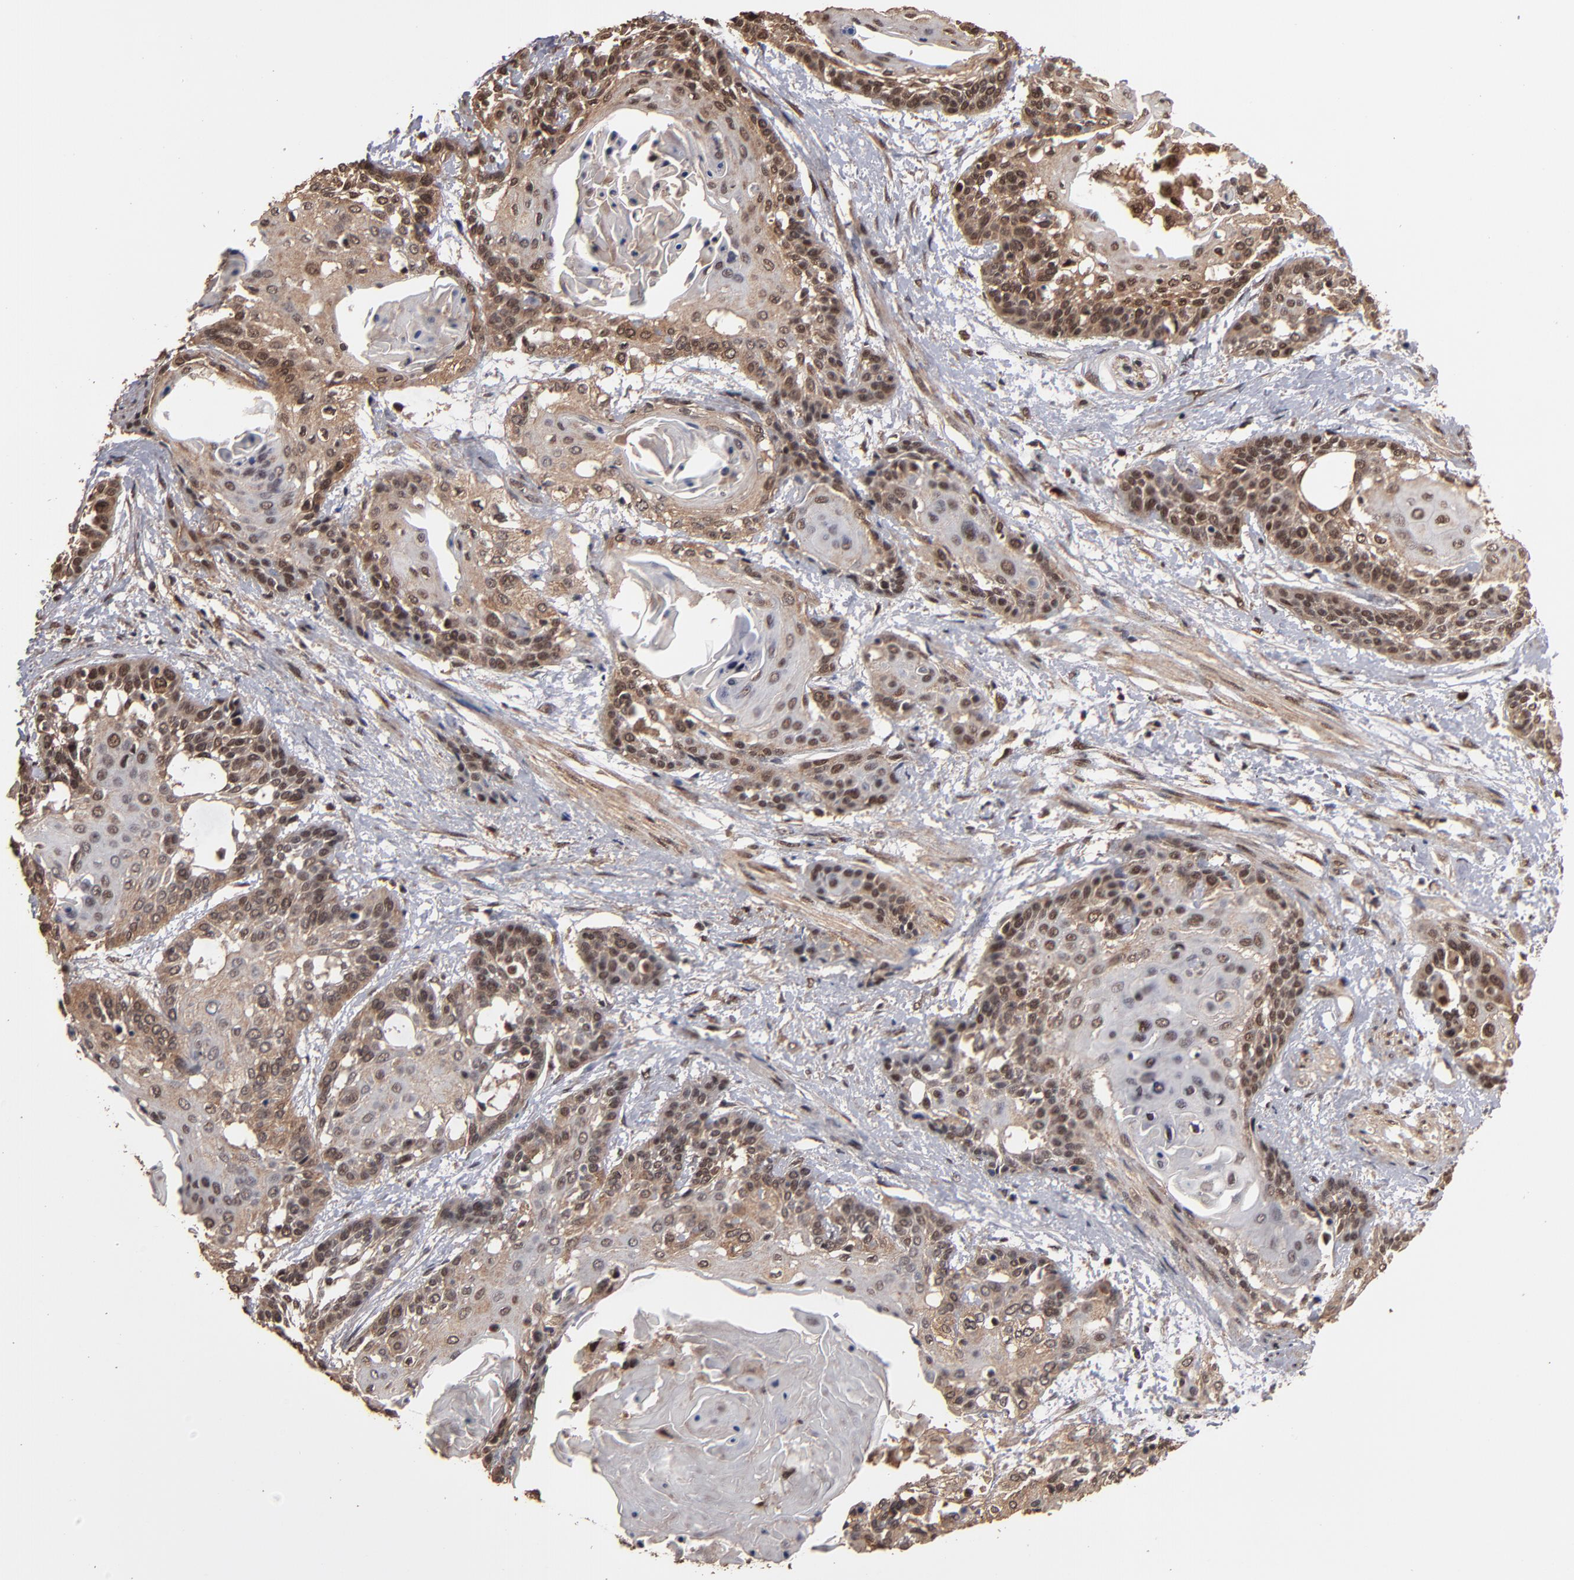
{"staining": {"intensity": "weak", "quantity": ">75%", "location": "cytoplasmic/membranous,nuclear"}, "tissue": "cervical cancer", "cell_type": "Tumor cells", "image_type": "cancer", "snomed": [{"axis": "morphology", "description": "Squamous cell carcinoma, NOS"}, {"axis": "topography", "description": "Cervix"}], "caption": "Protein analysis of cervical squamous cell carcinoma tissue displays weak cytoplasmic/membranous and nuclear staining in approximately >75% of tumor cells. (DAB (3,3'-diaminobenzidine) = brown stain, brightfield microscopy at high magnification).", "gene": "NXF2B", "patient": {"sex": "female", "age": 57}}